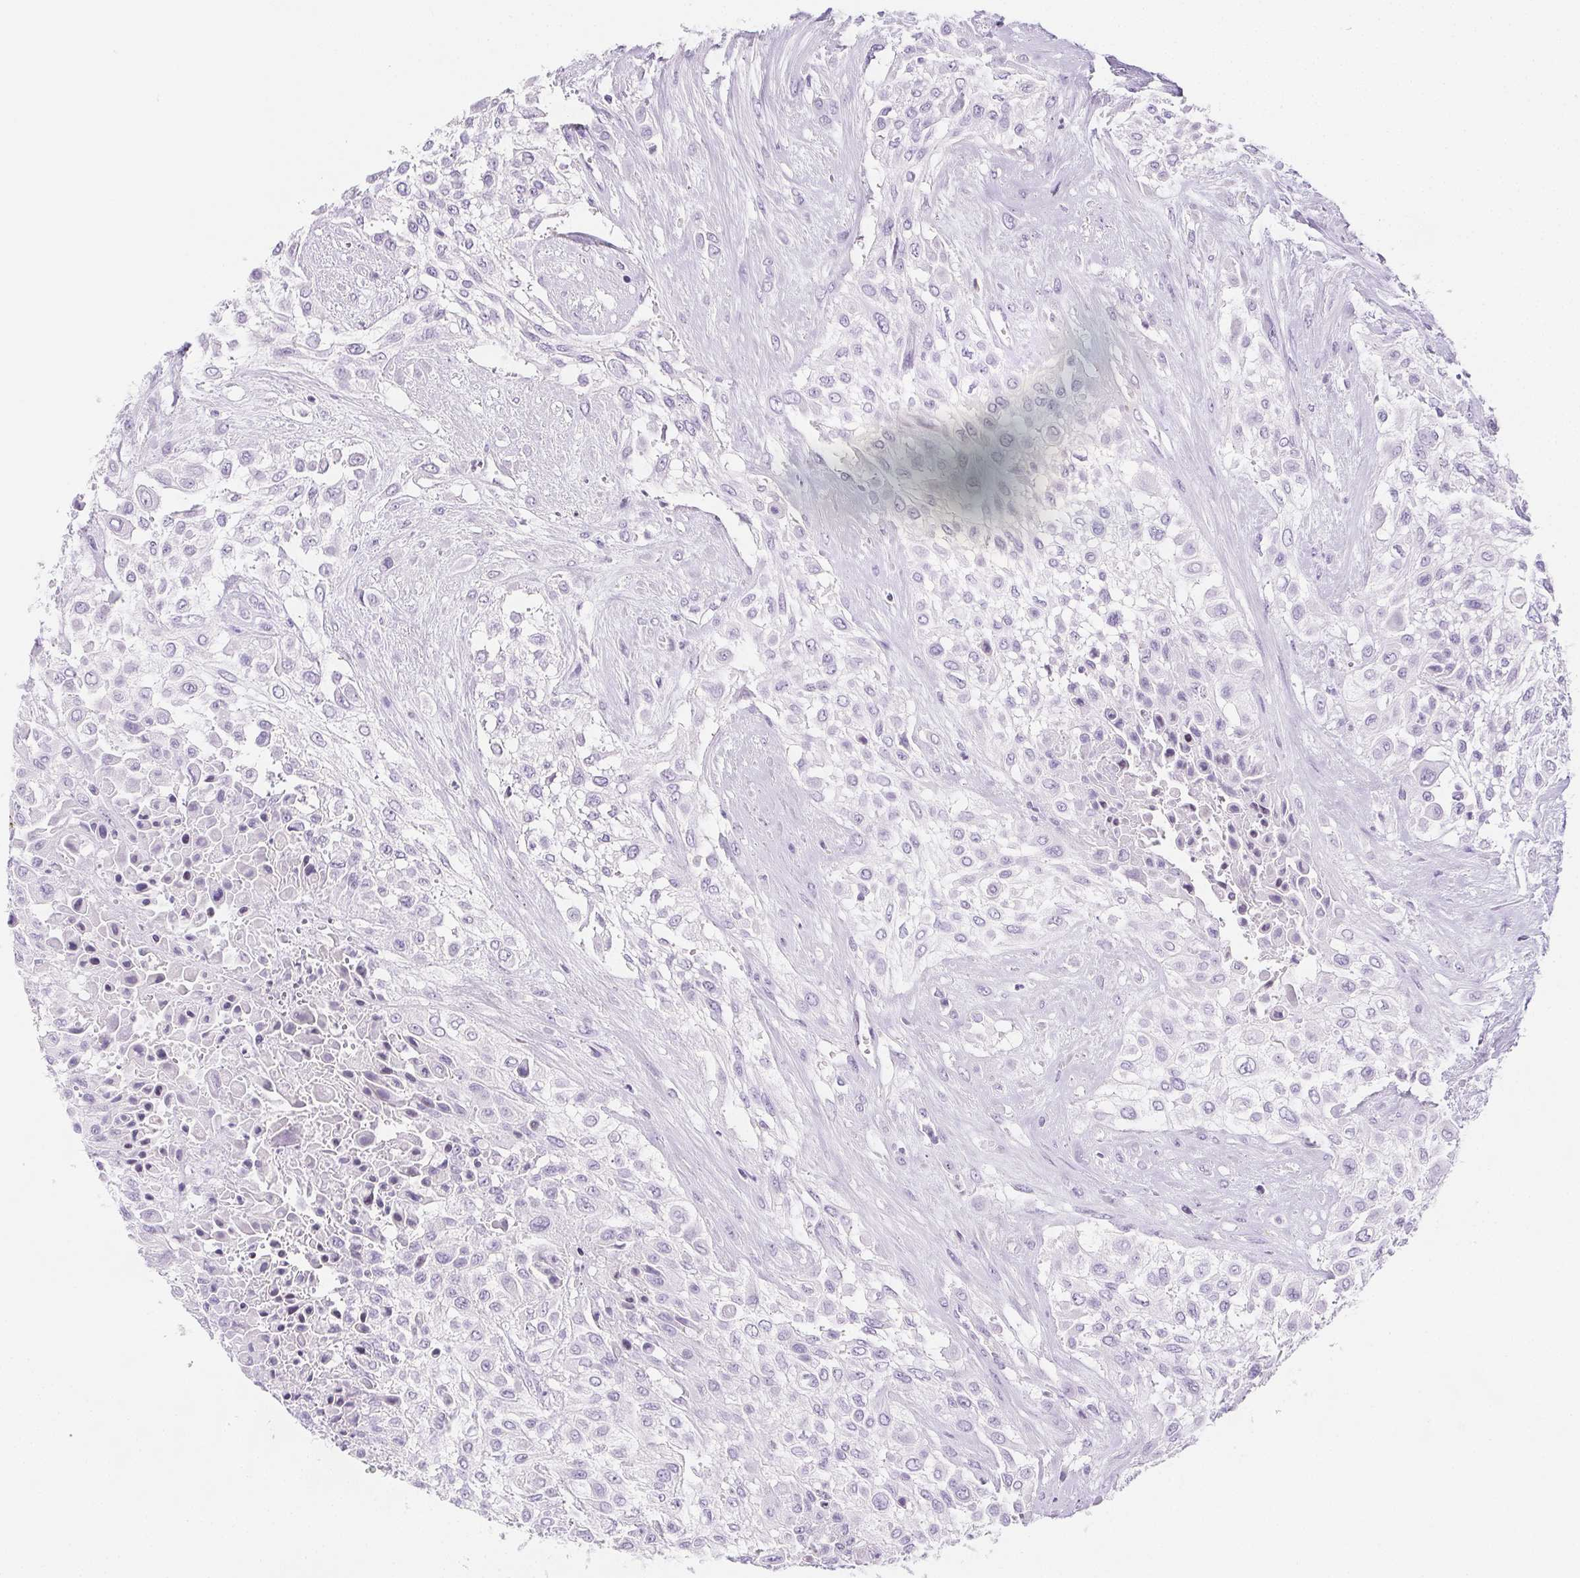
{"staining": {"intensity": "negative", "quantity": "none", "location": "none"}, "tissue": "urothelial cancer", "cell_type": "Tumor cells", "image_type": "cancer", "snomed": [{"axis": "morphology", "description": "Urothelial carcinoma, High grade"}, {"axis": "topography", "description": "Urinary bladder"}], "caption": "An IHC micrograph of urothelial cancer is shown. There is no staining in tumor cells of urothelial cancer.", "gene": "BEND2", "patient": {"sex": "male", "age": 57}}